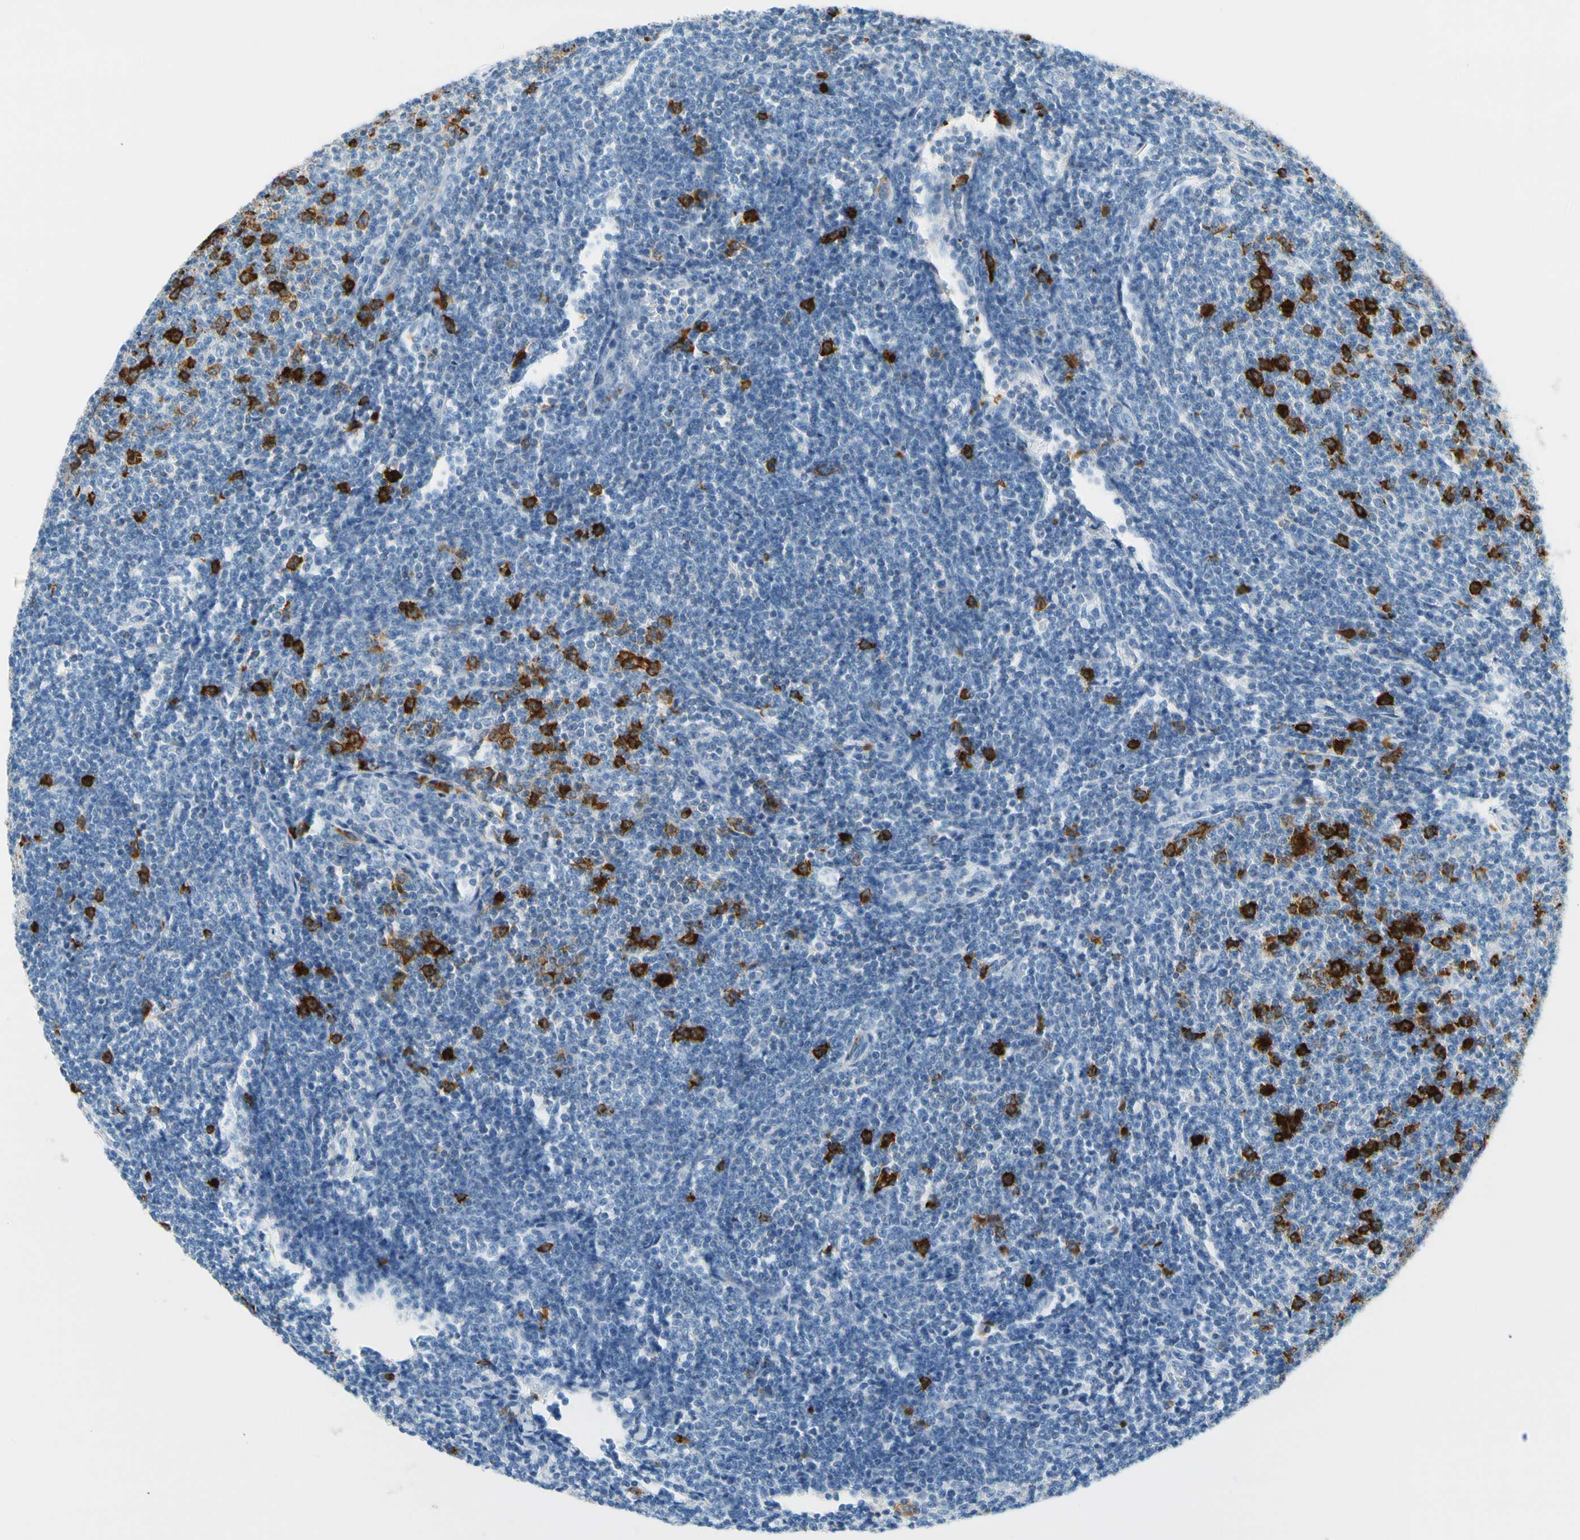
{"staining": {"intensity": "strong", "quantity": "<25%", "location": "cytoplasmic/membranous"}, "tissue": "lymphoma", "cell_type": "Tumor cells", "image_type": "cancer", "snomed": [{"axis": "morphology", "description": "Malignant lymphoma, non-Hodgkin's type, Low grade"}, {"axis": "topography", "description": "Lymph node"}], "caption": "Tumor cells display medium levels of strong cytoplasmic/membranous expression in approximately <25% of cells in human lymphoma. The staining was performed using DAB (3,3'-diaminobenzidine) to visualize the protein expression in brown, while the nuclei were stained in blue with hematoxylin (Magnification: 20x).", "gene": "TACC3", "patient": {"sex": "male", "age": 66}}